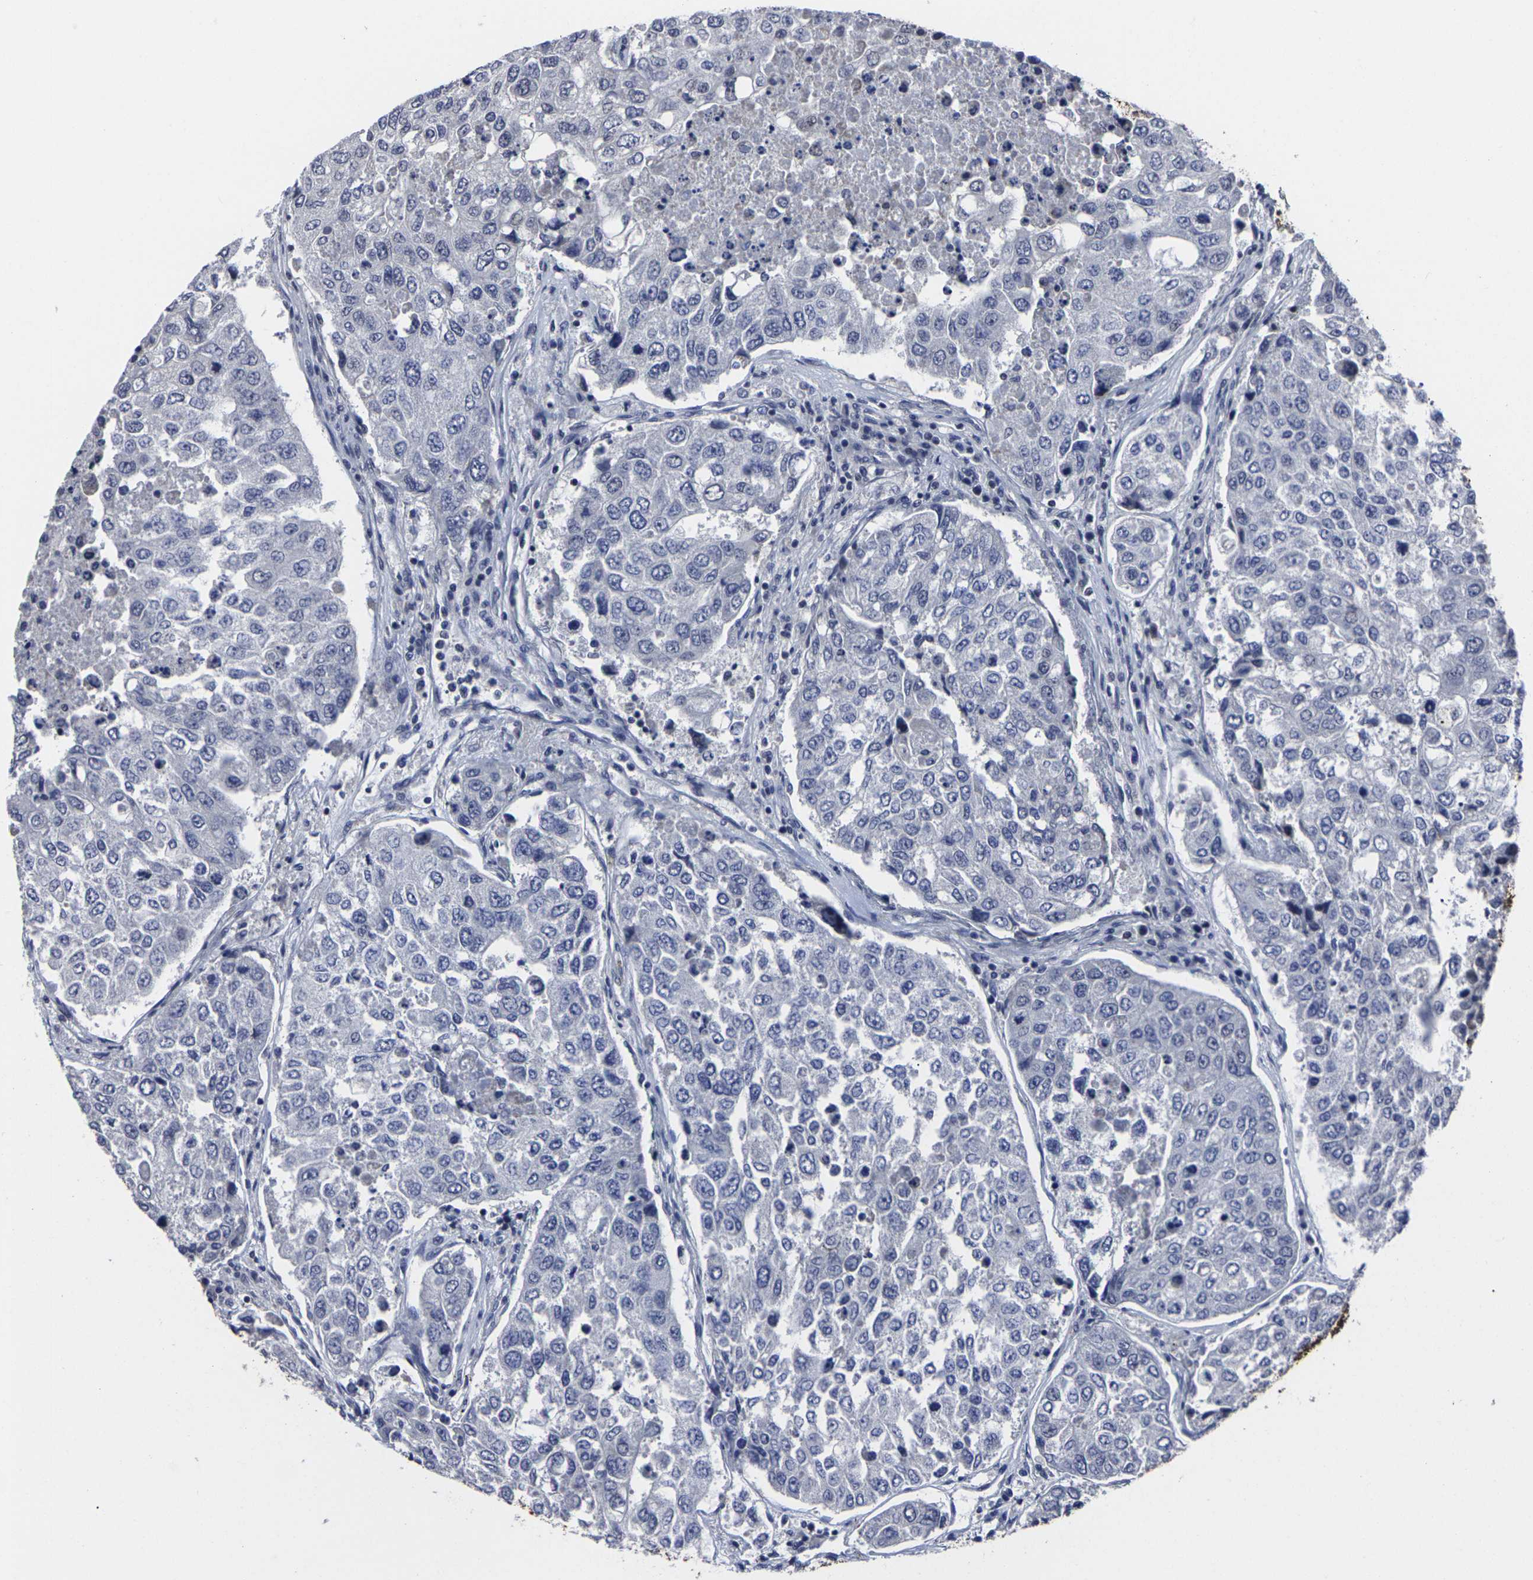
{"staining": {"intensity": "negative", "quantity": "none", "location": "none"}, "tissue": "urothelial cancer", "cell_type": "Tumor cells", "image_type": "cancer", "snomed": [{"axis": "morphology", "description": "Urothelial carcinoma, High grade"}, {"axis": "topography", "description": "Lymph node"}, {"axis": "topography", "description": "Urinary bladder"}], "caption": "Immunohistochemical staining of urothelial carcinoma (high-grade) displays no significant expression in tumor cells.", "gene": "MSANTD4", "patient": {"sex": "male", "age": 51}}